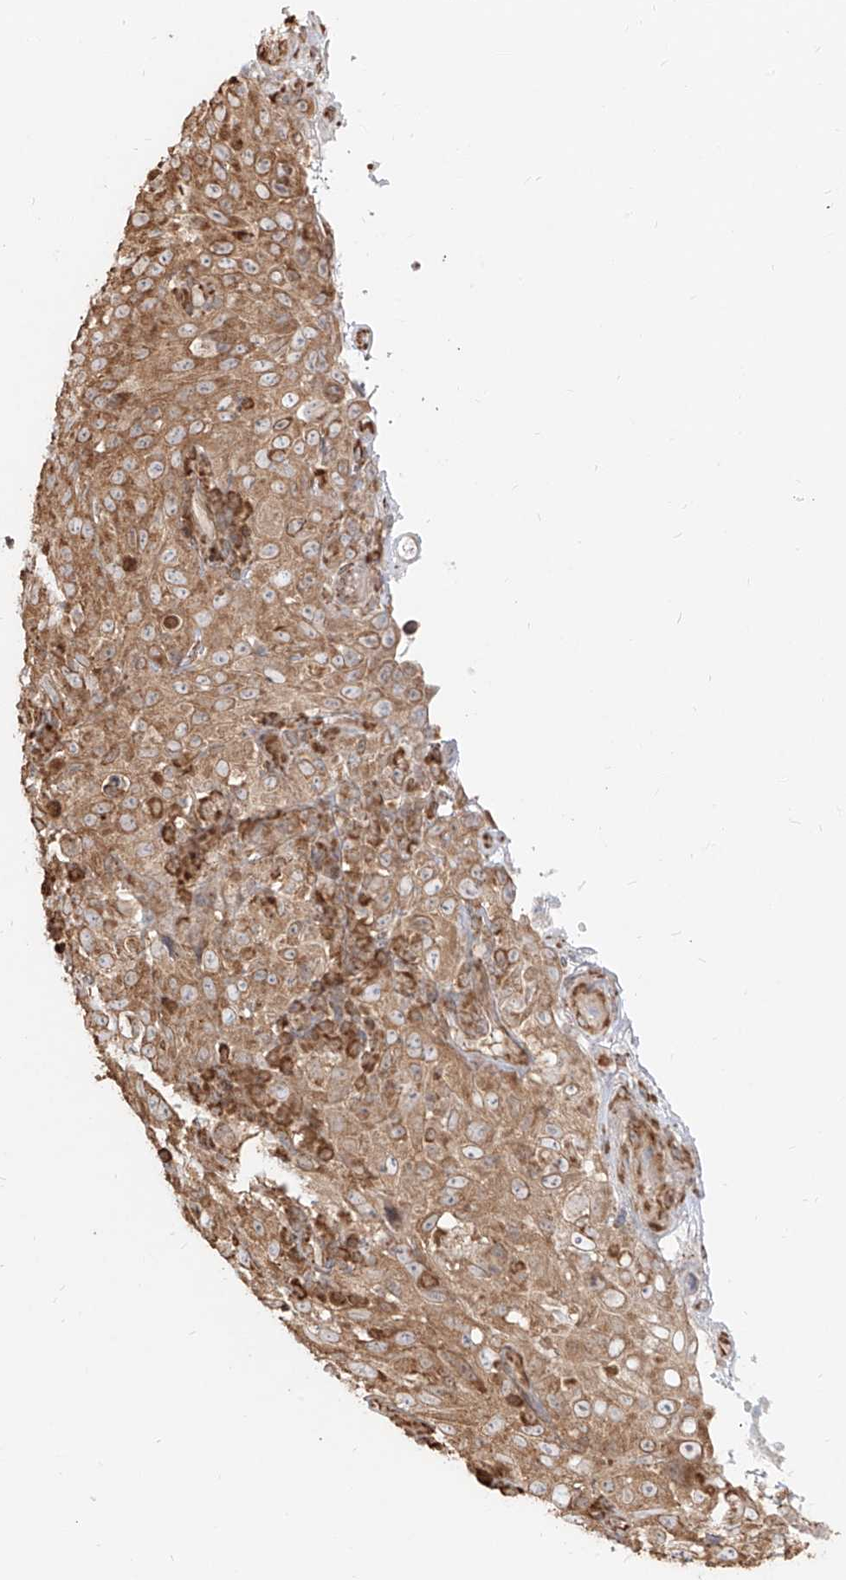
{"staining": {"intensity": "moderate", "quantity": ">75%", "location": "cytoplasmic/membranous"}, "tissue": "cervical cancer", "cell_type": "Tumor cells", "image_type": "cancer", "snomed": [{"axis": "morphology", "description": "Squamous cell carcinoma, NOS"}, {"axis": "topography", "description": "Cervix"}], "caption": "IHC image of human cervical cancer (squamous cell carcinoma) stained for a protein (brown), which displays medium levels of moderate cytoplasmic/membranous staining in about >75% of tumor cells.", "gene": "UBE2K", "patient": {"sex": "female", "age": 46}}